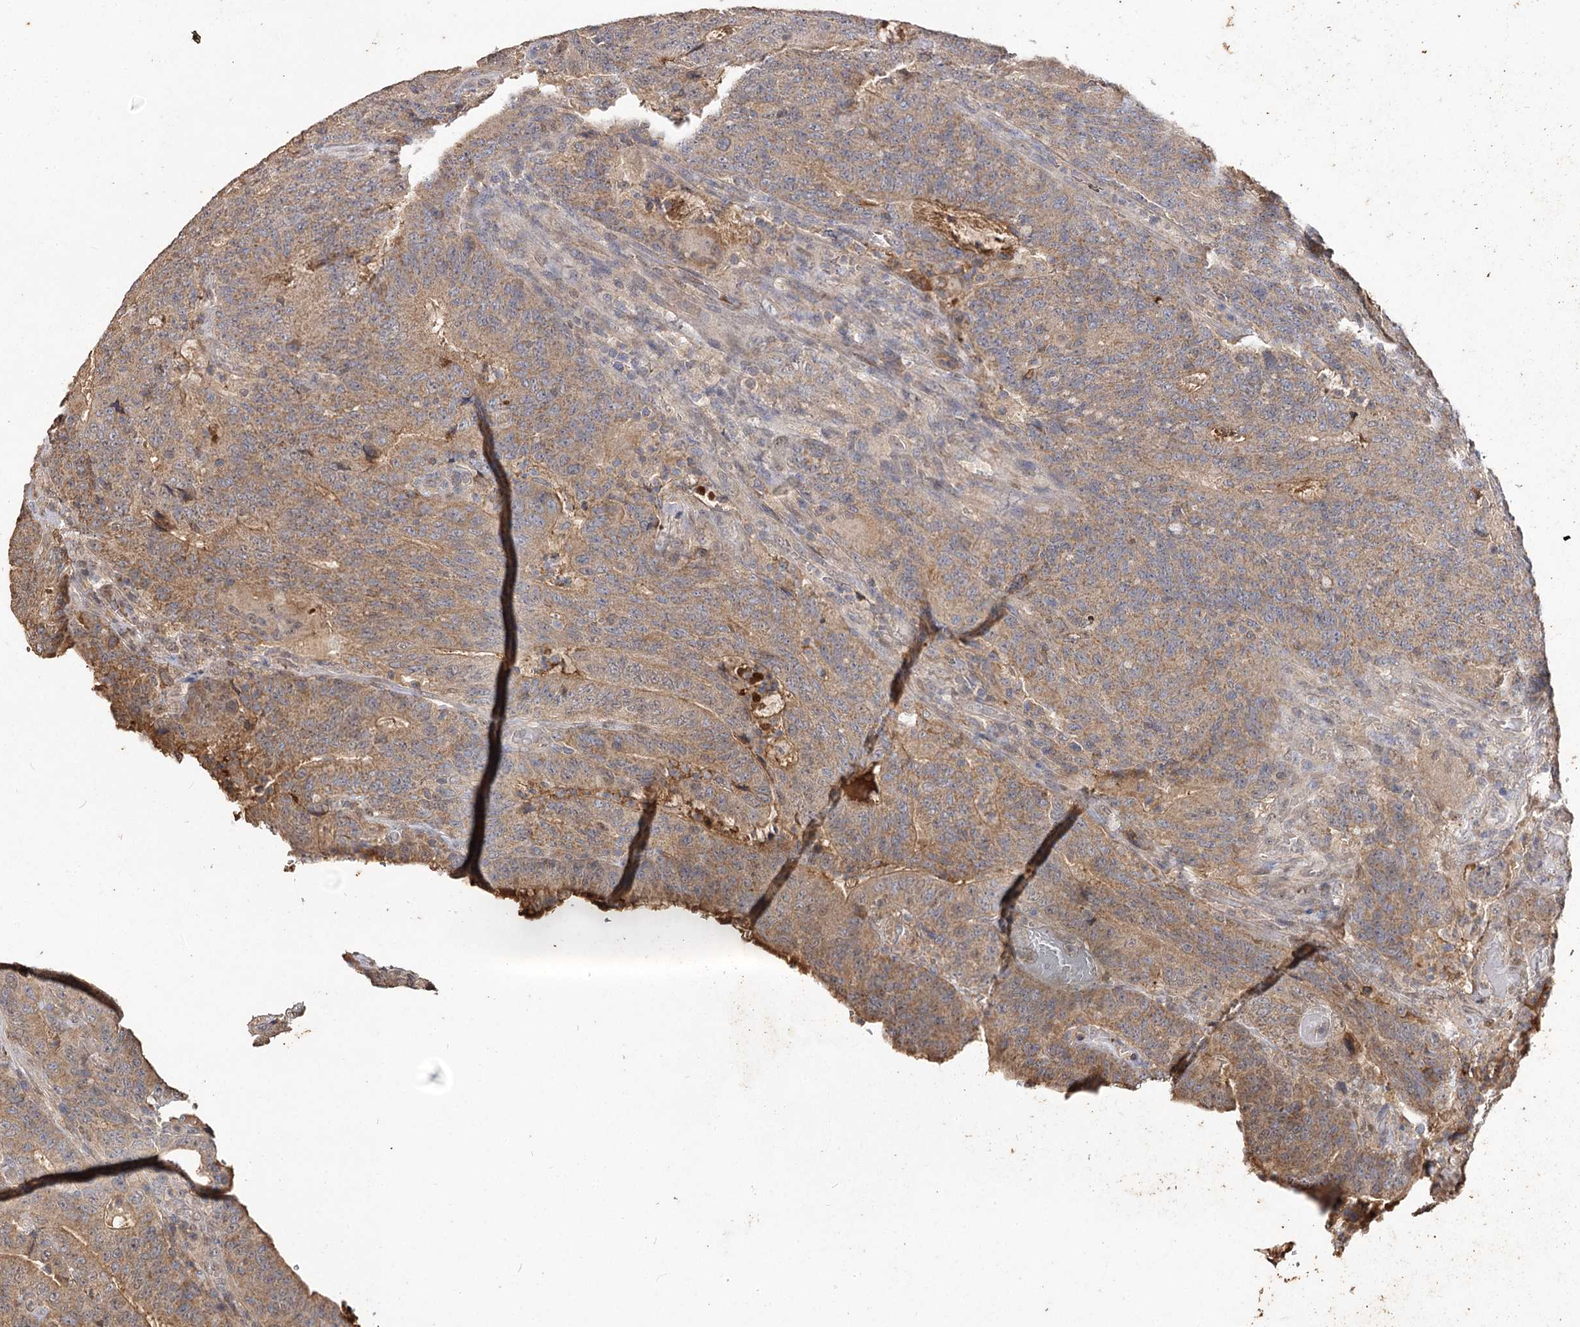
{"staining": {"intensity": "moderate", "quantity": ">75%", "location": "cytoplasmic/membranous"}, "tissue": "colorectal cancer", "cell_type": "Tumor cells", "image_type": "cancer", "snomed": [{"axis": "morphology", "description": "Normal tissue, NOS"}, {"axis": "morphology", "description": "Adenocarcinoma, NOS"}, {"axis": "topography", "description": "Colon"}], "caption": "The immunohistochemical stain labels moderate cytoplasmic/membranous staining in tumor cells of adenocarcinoma (colorectal) tissue.", "gene": "ARL13A", "patient": {"sex": "female", "age": 75}}